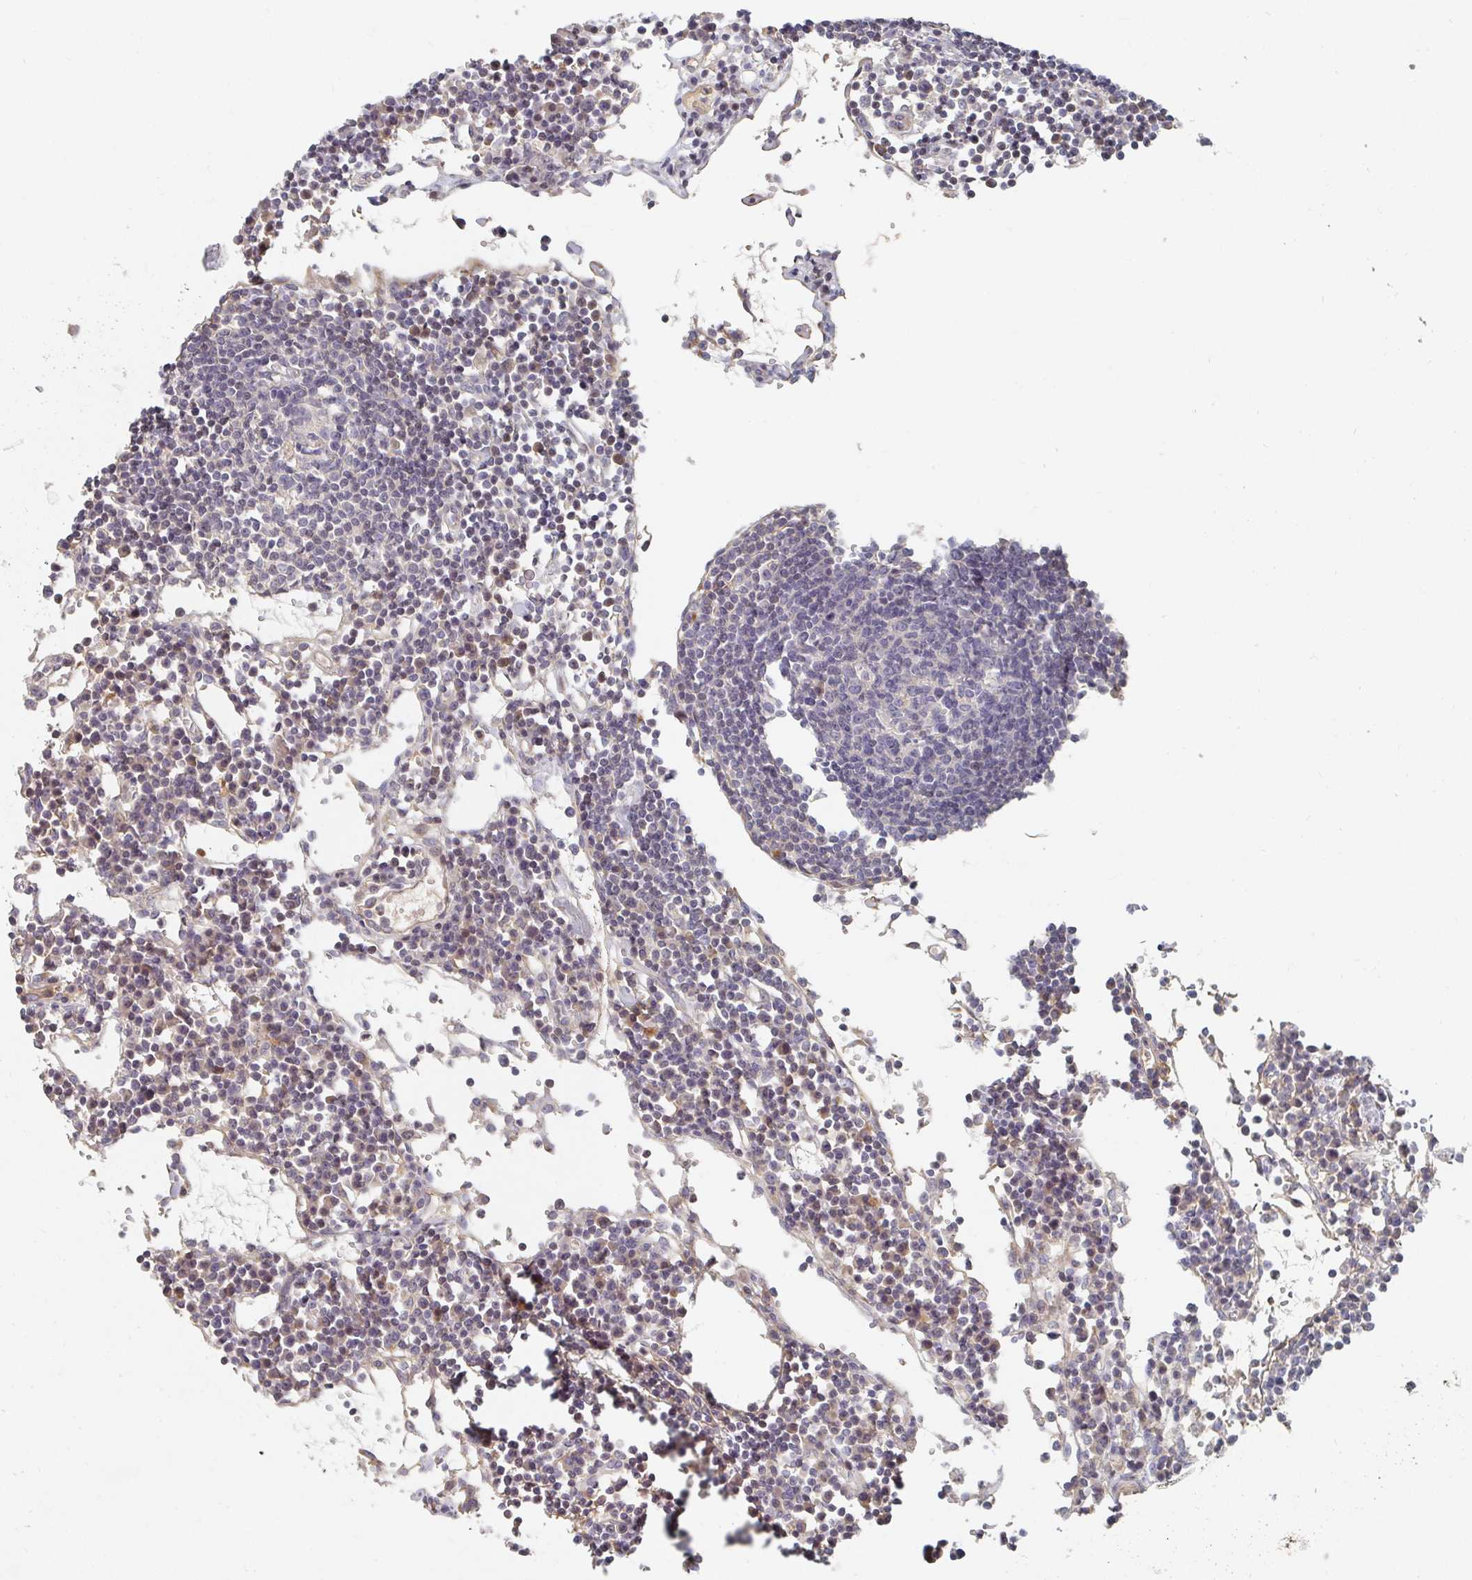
{"staining": {"intensity": "negative", "quantity": "none", "location": "none"}, "tissue": "lymph node", "cell_type": "Germinal center cells", "image_type": "normal", "snomed": [{"axis": "morphology", "description": "Normal tissue, NOS"}, {"axis": "topography", "description": "Lymph node"}], "caption": "Immunohistochemical staining of normal human lymph node shows no significant expression in germinal center cells.", "gene": "NME9", "patient": {"sex": "female", "age": 78}}